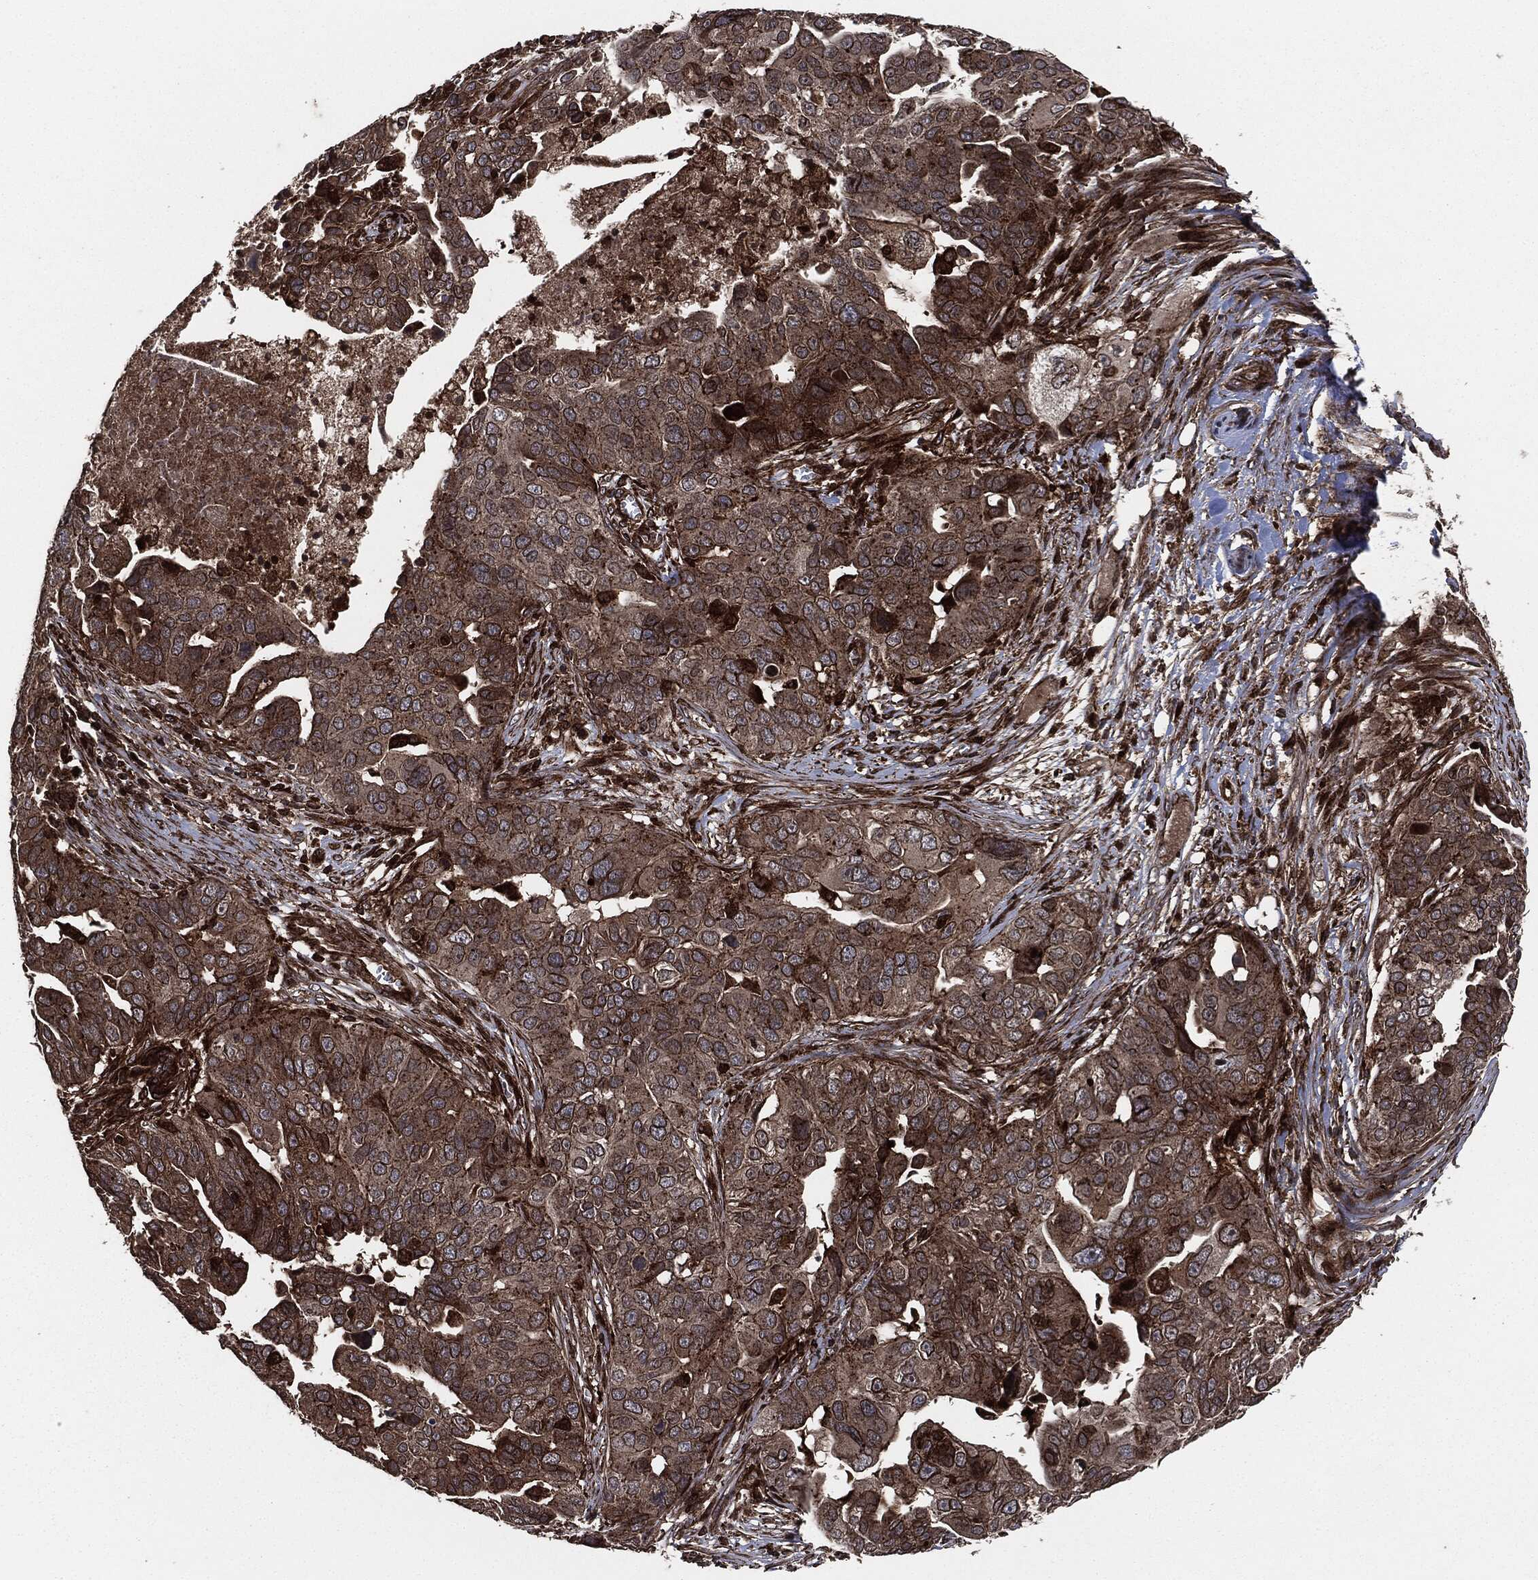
{"staining": {"intensity": "strong", "quantity": "25%-75%", "location": "cytoplasmic/membranous"}, "tissue": "ovarian cancer", "cell_type": "Tumor cells", "image_type": "cancer", "snomed": [{"axis": "morphology", "description": "Carcinoma, endometroid"}, {"axis": "topography", "description": "Soft tissue"}, {"axis": "topography", "description": "Ovary"}], "caption": "Immunohistochemistry (IHC) of ovarian cancer shows high levels of strong cytoplasmic/membranous expression in approximately 25%-75% of tumor cells.", "gene": "IFIT1", "patient": {"sex": "female", "age": 52}}